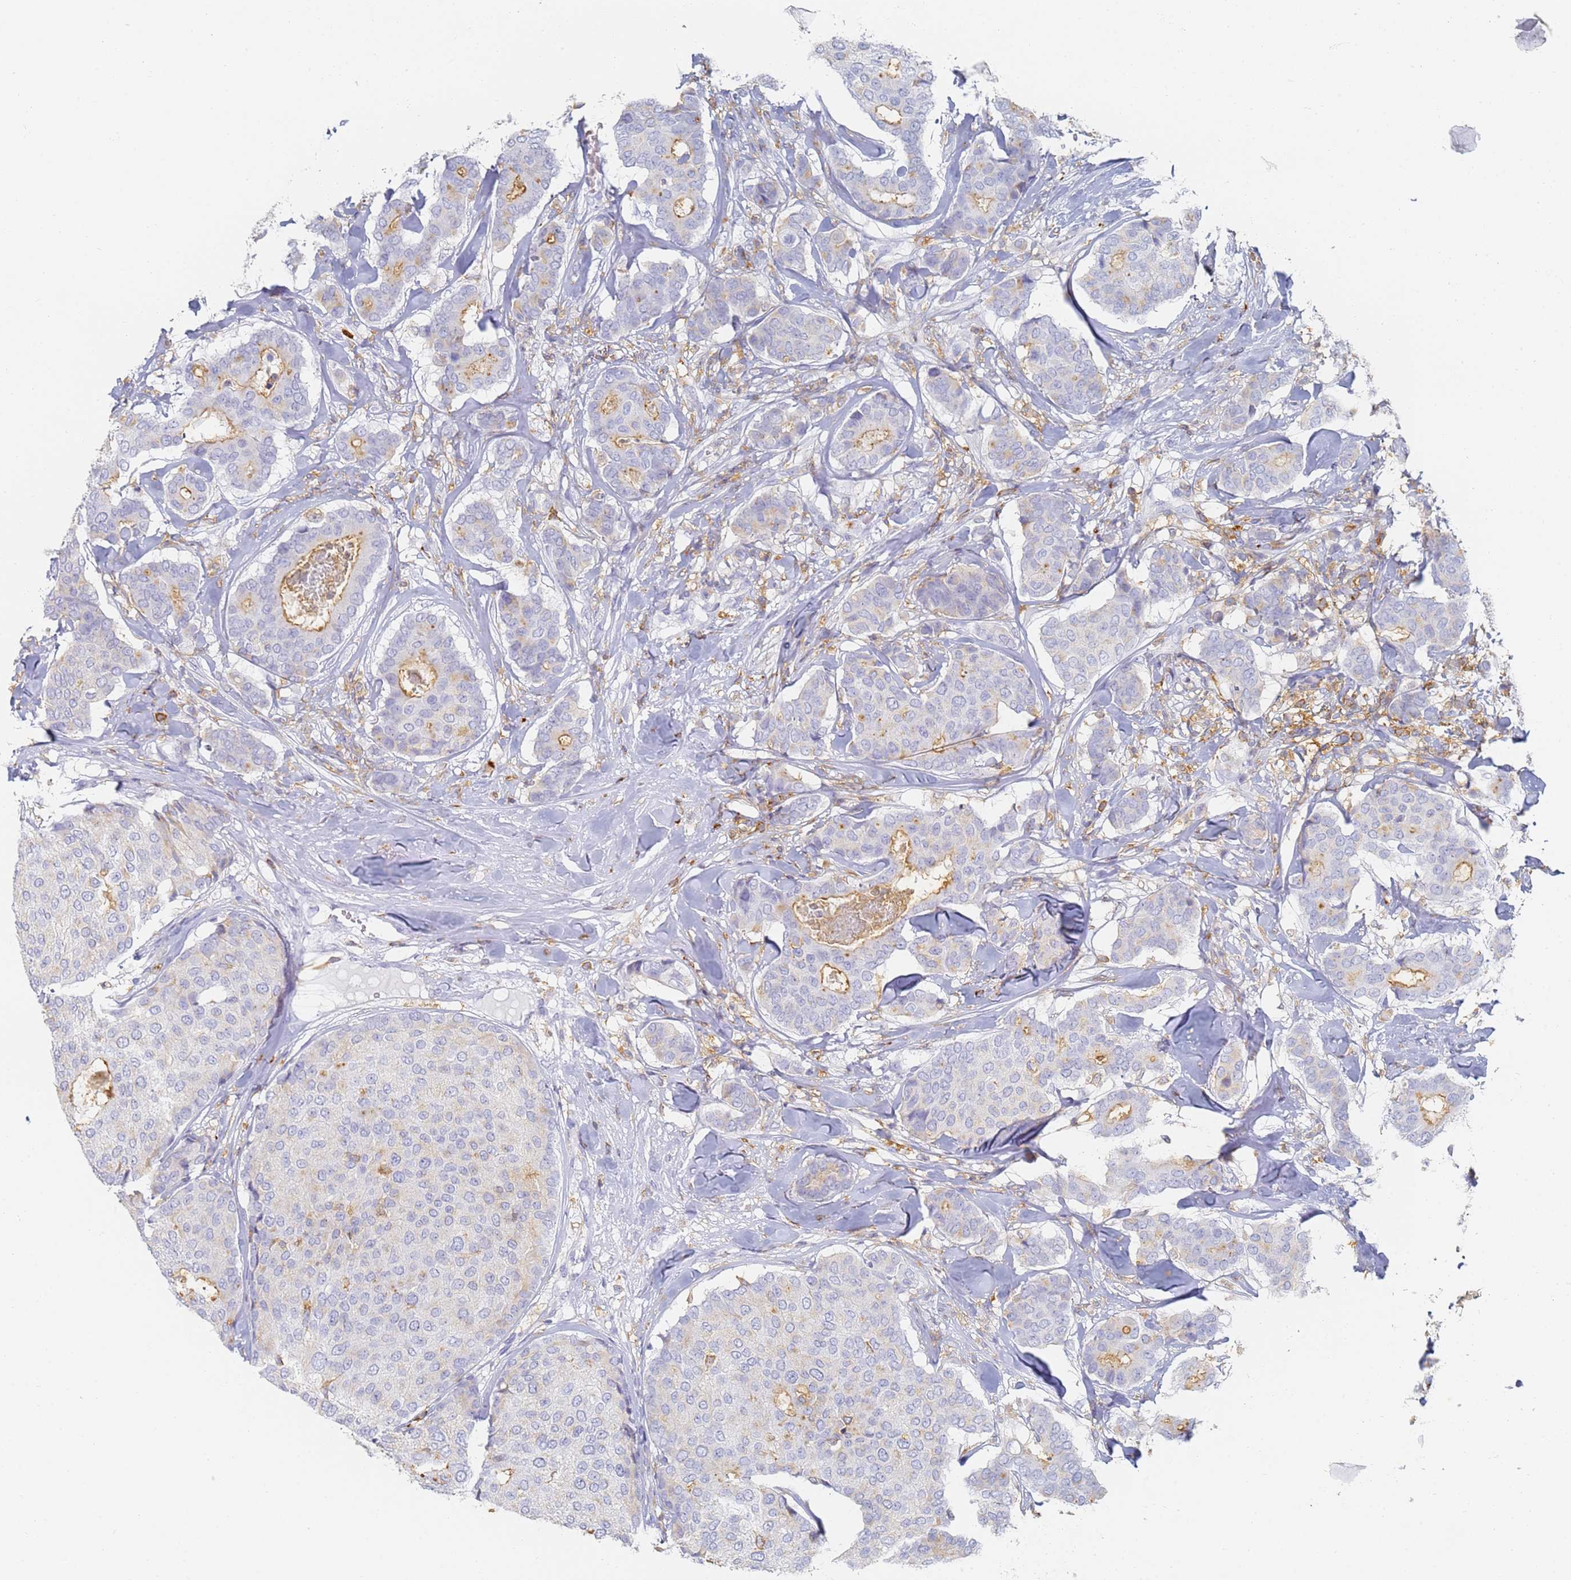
{"staining": {"intensity": "negative", "quantity": "none", "location": "none"}, "tissue": "breast cancer", "cell_type": "Tumor cells", "image_type": "cancer", "snomed": [{"axis": "morphology", "description": "Duct carcinoma"}, {"axis": "topography", "description": "Breast"}], "caption": "Immunohistochemical staining of human breast cancer reveals no significant expression in tumor cells.", "gene": "BIN2", "patient": {"sex": "female", "age": 75}}